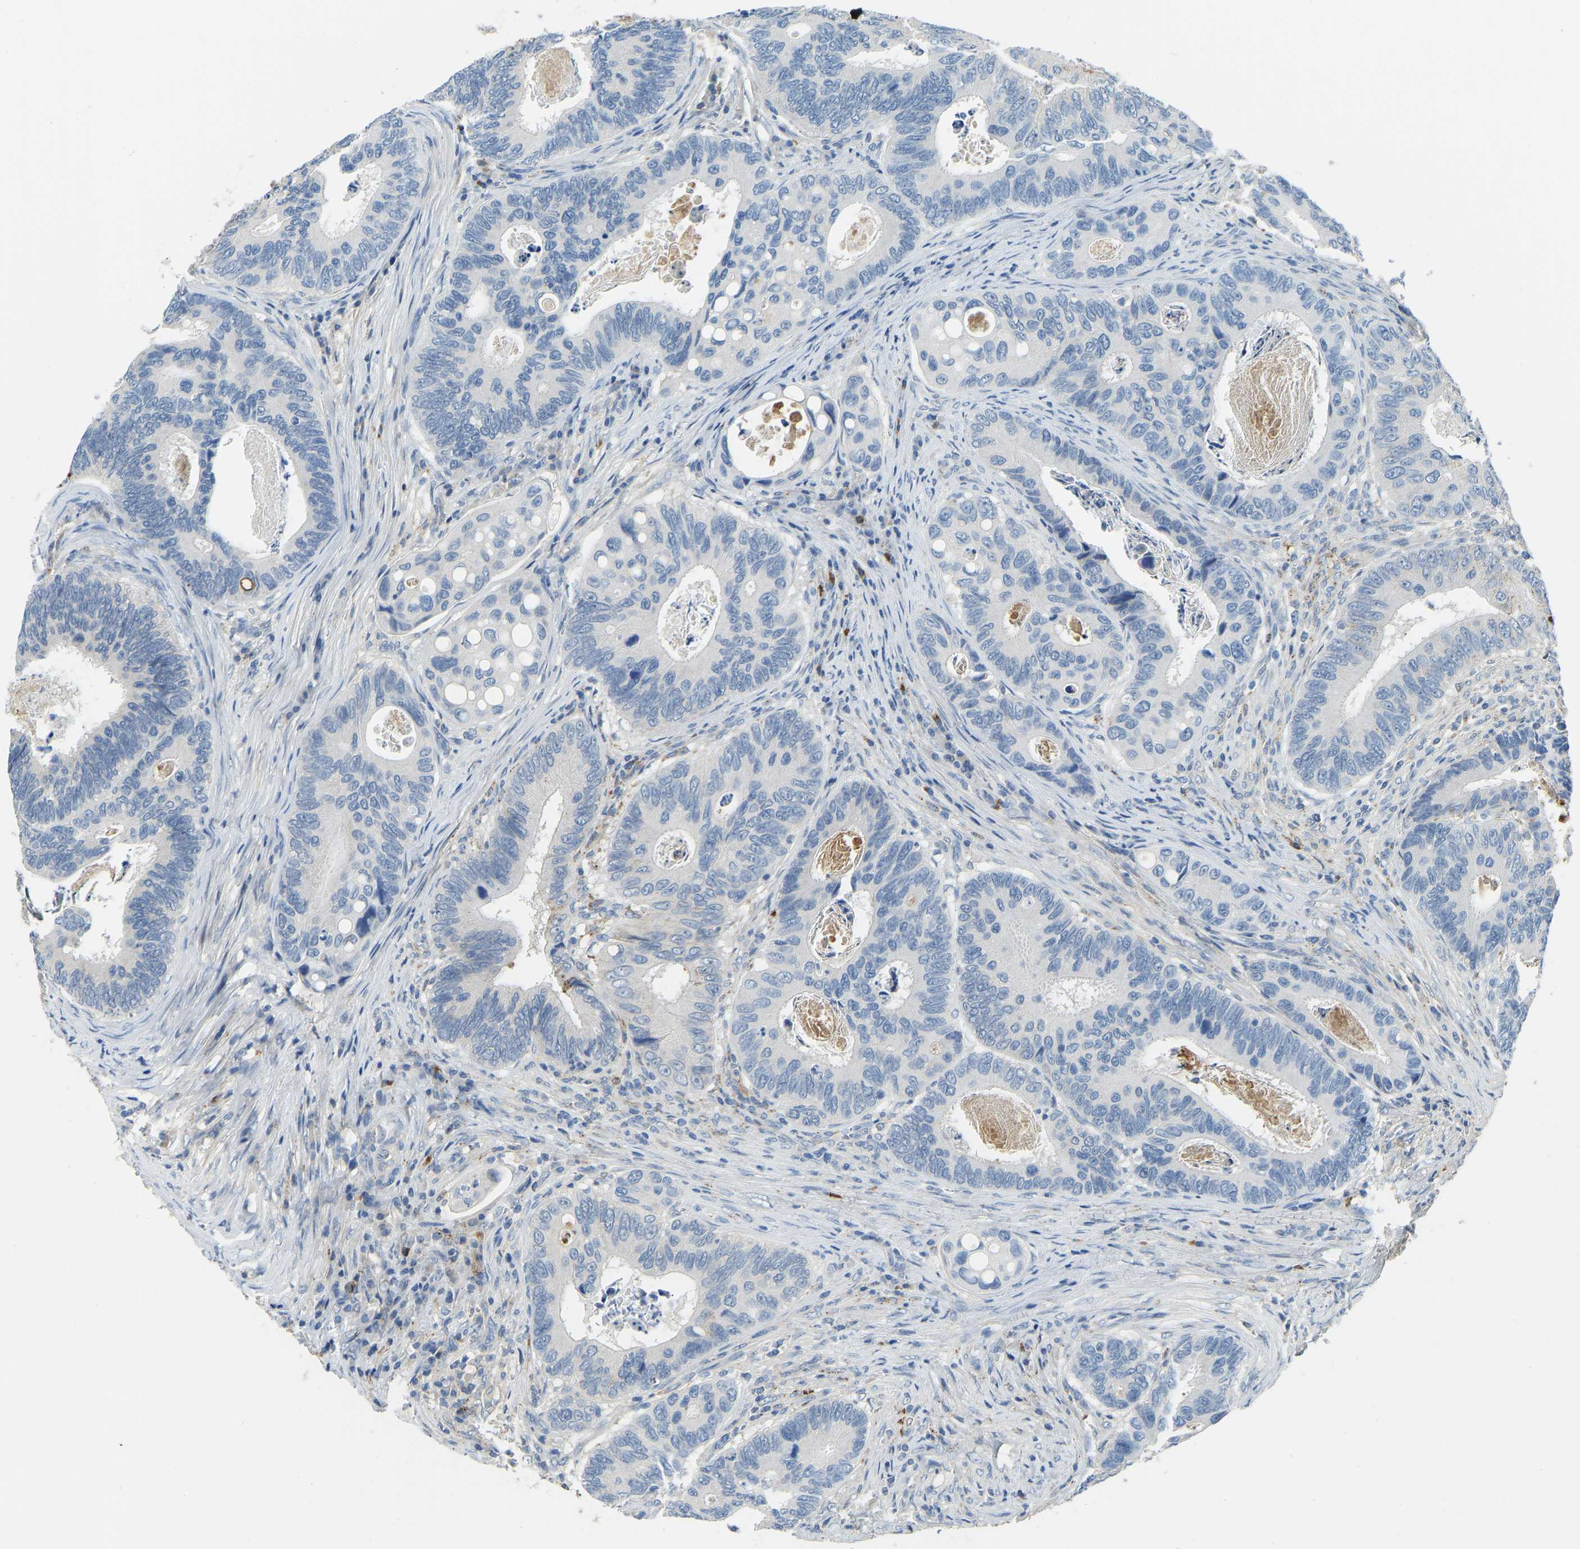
{"staining": {"intensity": "negative", "quantity": "none", "location": "none"}, "tissue": "colorectal cancer", "cell_type": "Tumor cells", "image_type": "cancer", "snomed": [{"axis": "morphology", "description": "Inflammation, NOS"}, {"axis": "morphology", "description": "Adenocarcinoma, NOS"}, {"axis": "topography", "description": "Colon"}], "caption": "Tumor cells are negative for protein expression in human colorectal adenocarcinoma. The staining was performed using DAB (3,3'-diaminobenzidine) to visualize the protein expression in brown, while the nuclei were stained in blue with hematoxylin (Magnification: 20x).", "gene": "THBS4", "patient": {"sex": "male", "age": 72}}